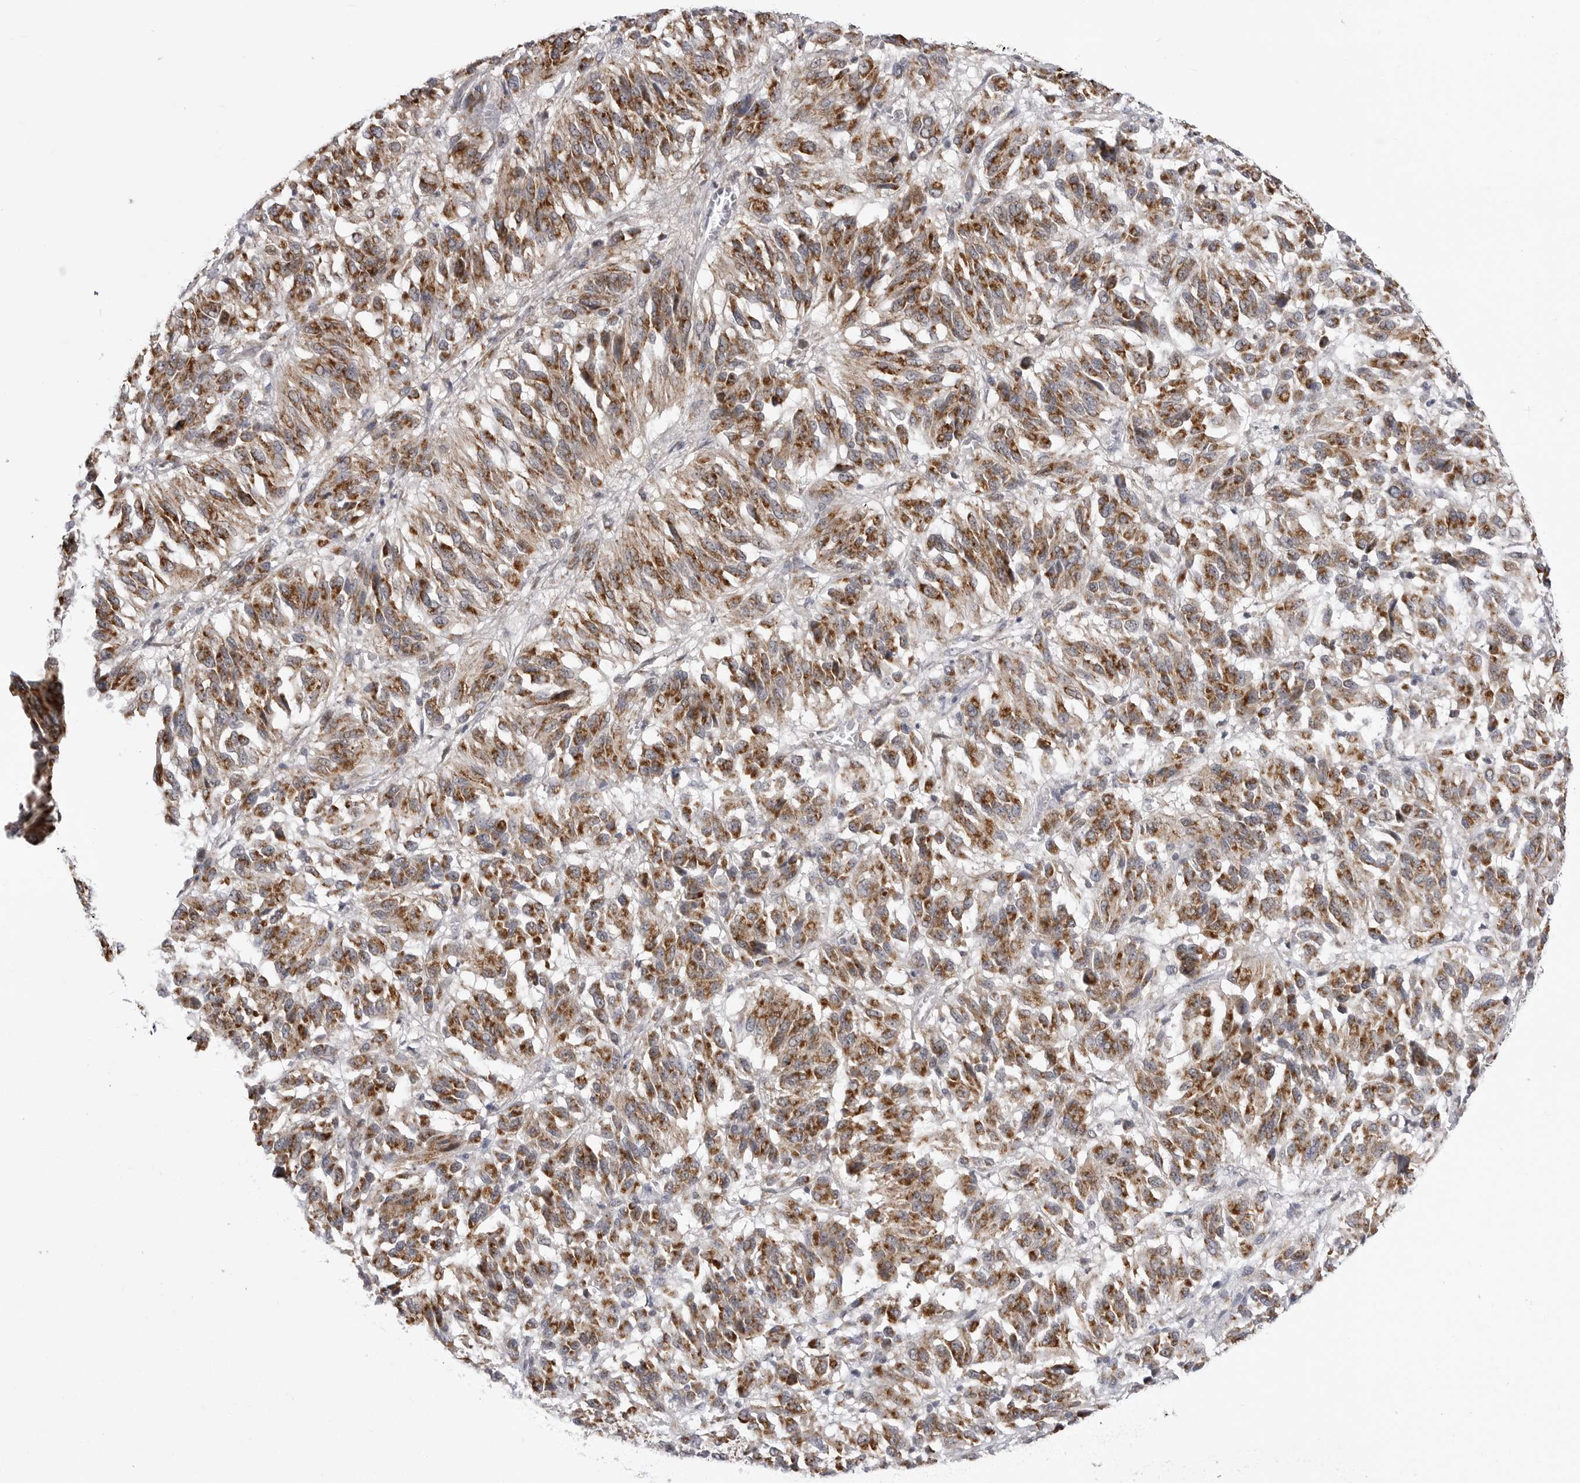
{"staining": {"intensity": "strong", "quantity": ">75%", "location": "cytoplasmic/membranous"}, "tissue": "melanoma", "cell_type": "Tumor cells", "image_type": "cancer", "snomed": [{"axis": "morphology", "description": "Malignant melanoma, Metastatic site"}, {"axis": "topography", "description": "Lung"}], "caption": "This is a histology image of IHC staining of melanoma, which shows strong positivity in the cytoplasmic/membranous of tumor cells.", "gene": "FH", "patient": {"sex": "male", "age": 64}}